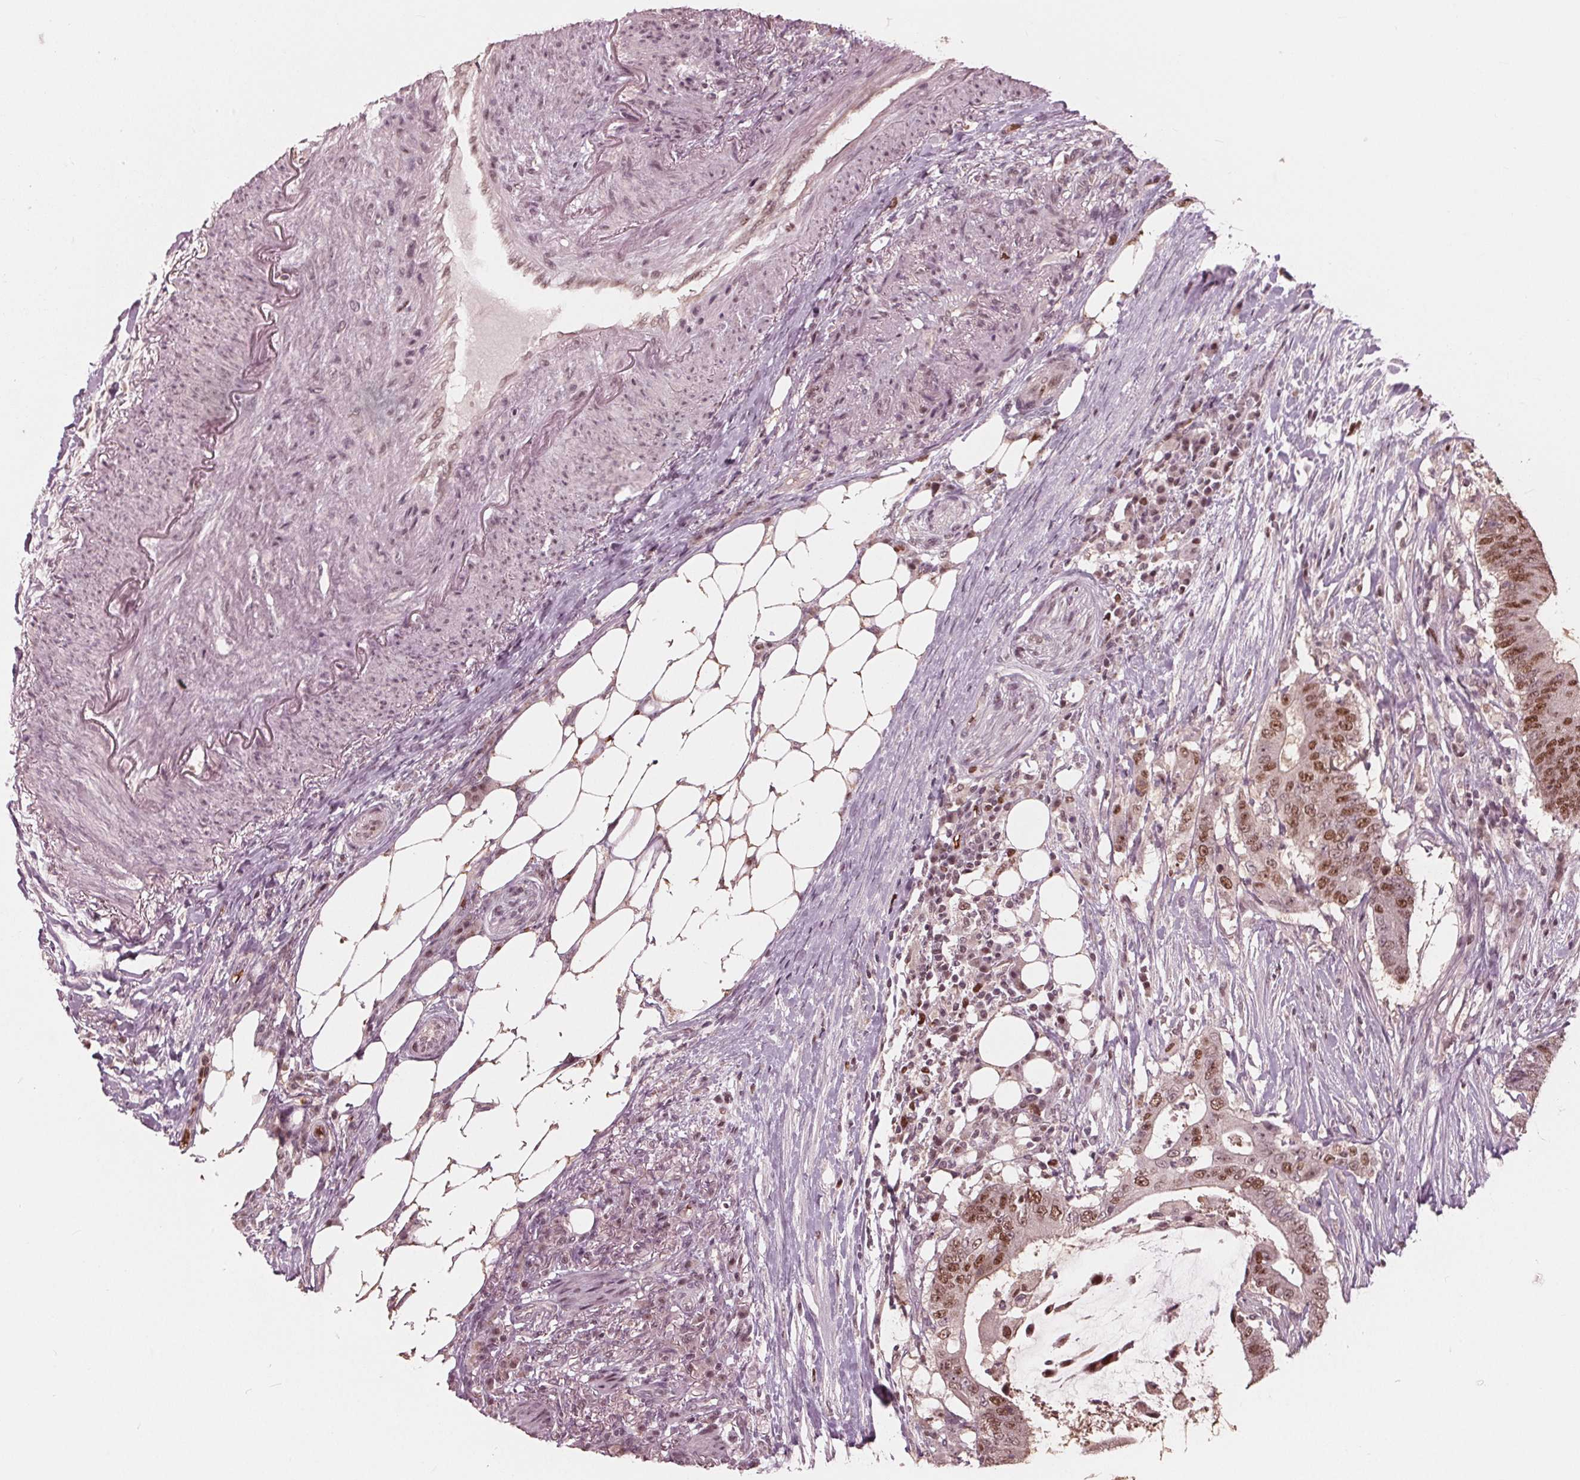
{"staining": {"intensity": "moderate", "quantity": ">75%", "location": "nuclear"}, "tissue": "colorectal cancer", "cell_type": "Tumor cells", "image_type": "cancer", "snomed": [{"axis": "morphology", "description": "Adenocarcinoma, NOS"}, {"axis": "topography", "description": "Colon"}], "caption": "Immunohistochemistry (IHC) image of neoplastic tissue: human colorectal cancer stained using immunohistochemistry (IHC) demonstrates medium levels of moderate protein expression localized specifically in the nuclear of tumor cells, appearing as a nuclear brown color.", "gene": "HIRIP3", "patient": {"sex": "female", "age": 43}}